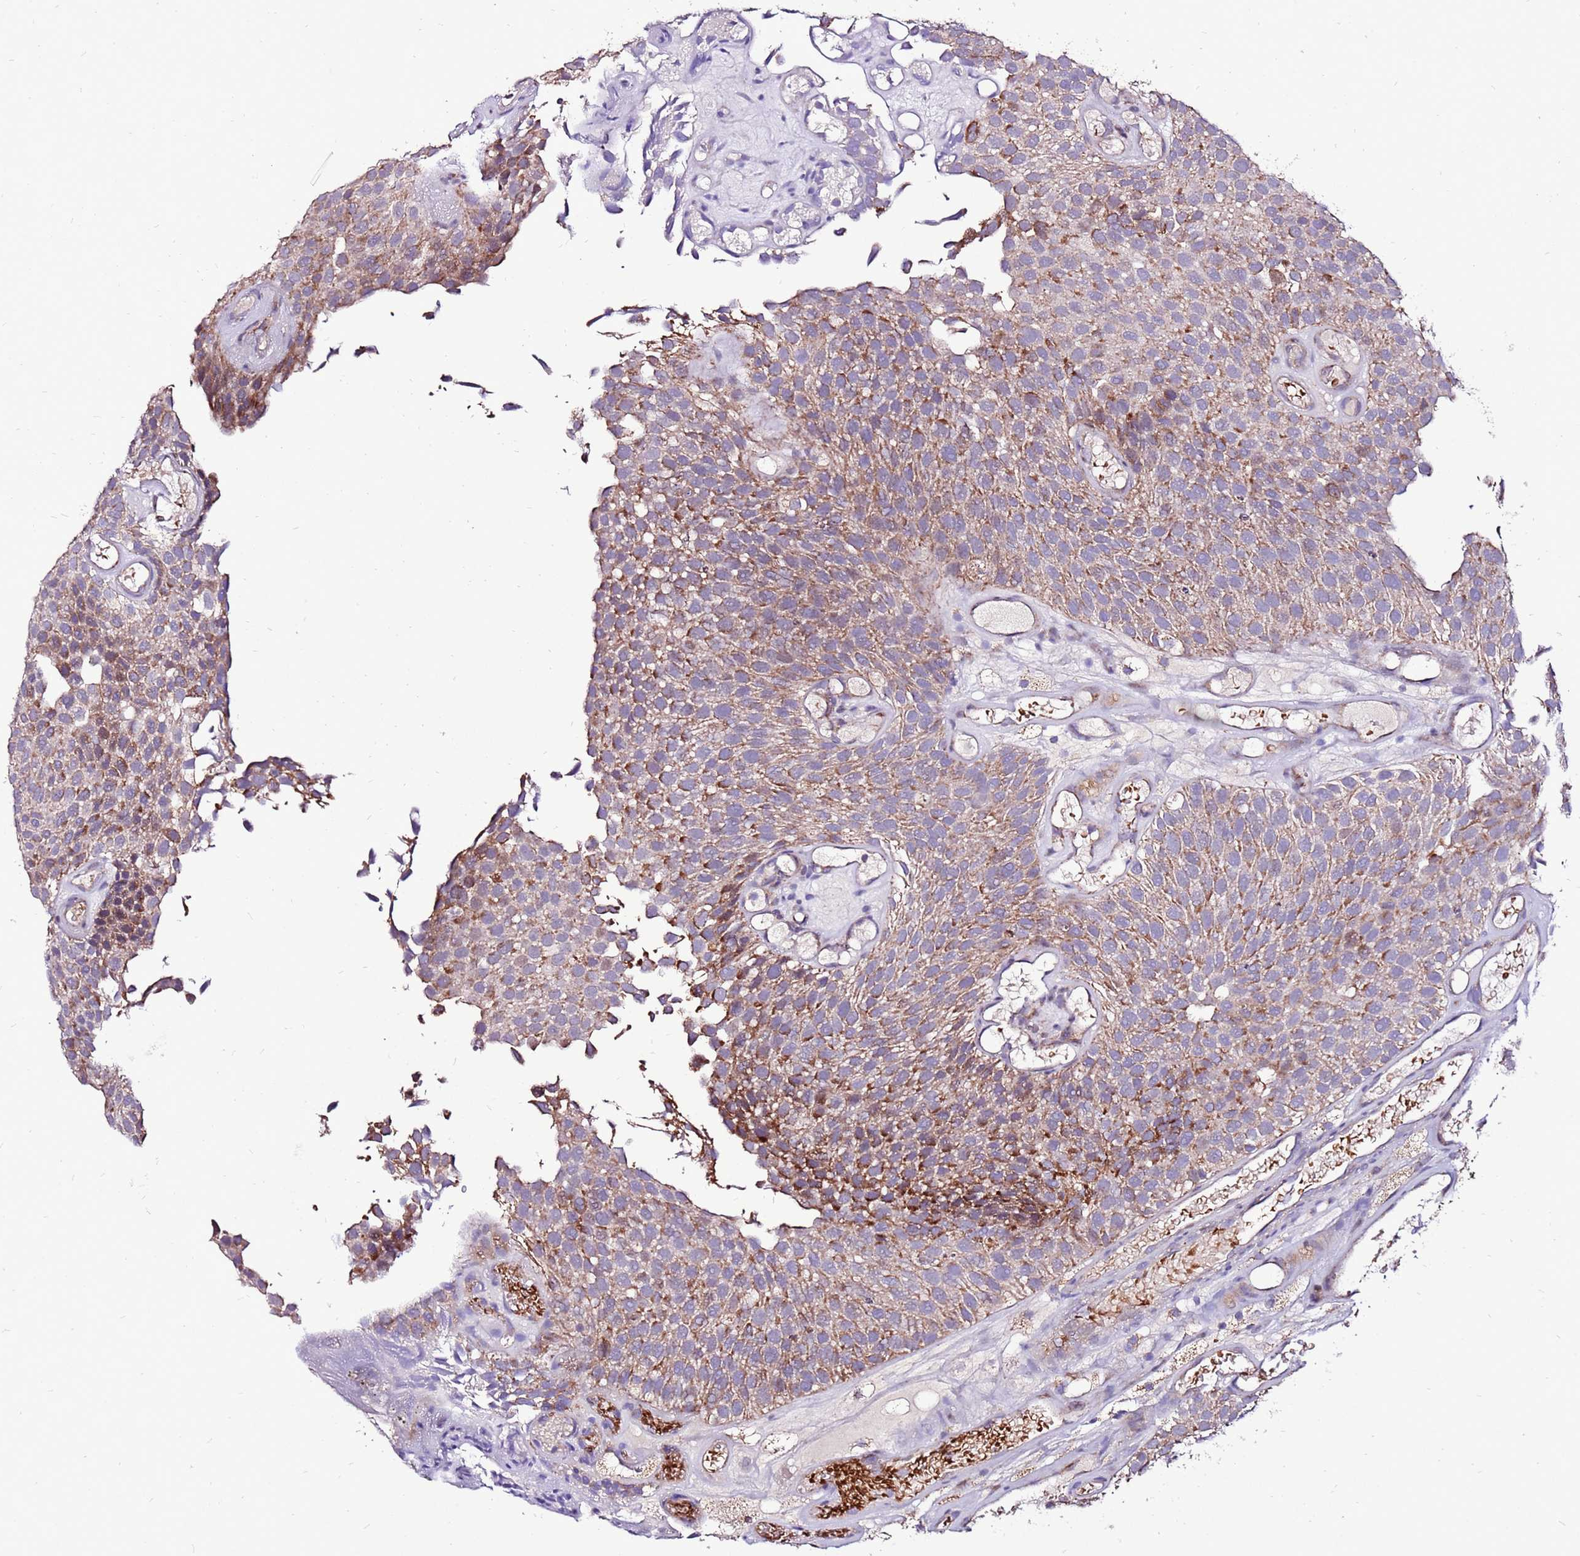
{"staining": {"intensity": "moderate", "quantity": "25%-75%", "location": "cytoplasmic/membranous"}, "tissue": "urothelial cancer", "cell_type": "Tumor cells", "image_type": "cancer", "snomed": [{"axis": "morphology", "description": "Urothelial carcinoma, Low grade"}, {"axis": "topography", "description": "Urinary bladder"}], "caption": "High-magnification brightfield microscopy of low-grade urothelial carcinoma stained with DAB (brown) and counterstained with hematoxylin (blue). tumor cells exhibit moderate cytoplasmic/membranous expression is appreciated in about25%-75% of cells.", "gene": "SPSB3", "patient": {"sex": "male", "age": 89}}